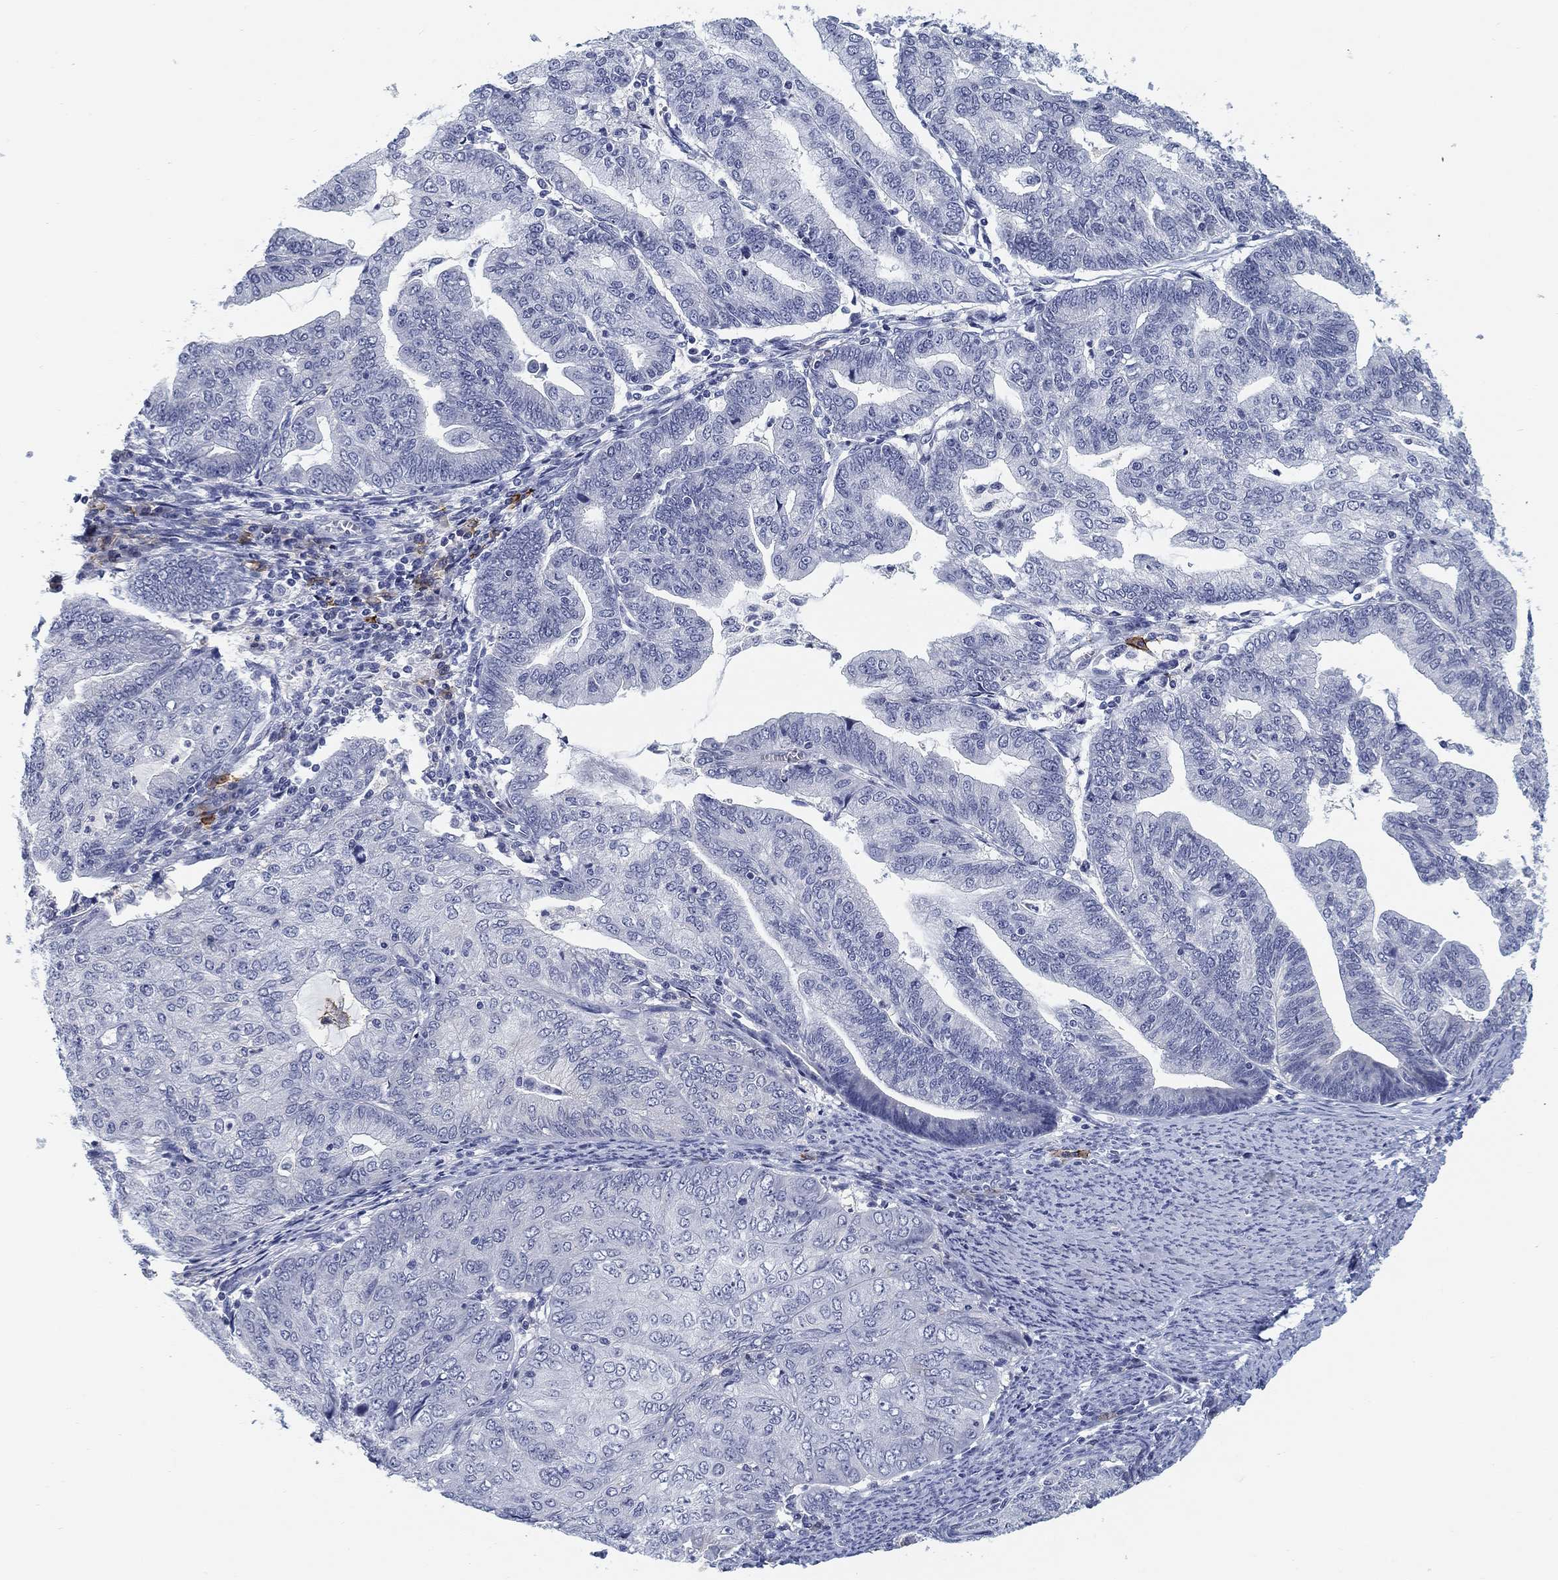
{"staining": {"intensity": "negative", "quantity": "none", "location": "none"}, "tissue": "endometrial cancer", "cell_type": "Tumor cells", "image_type": "cancer", "snomed": [{"axis": "morphology", "description": "Adenocarcinoma, NOS"}, {"axis": "topography", "description": "Endometrium"}], "caption": "A high-resolution histopathology image shows IHC staining of endometrial cancer (adenocarcinoma), which displays no significant staining in tumor cells.", "gene": "SLC2A5", "patient": {"sex": "female", "age": 82}}